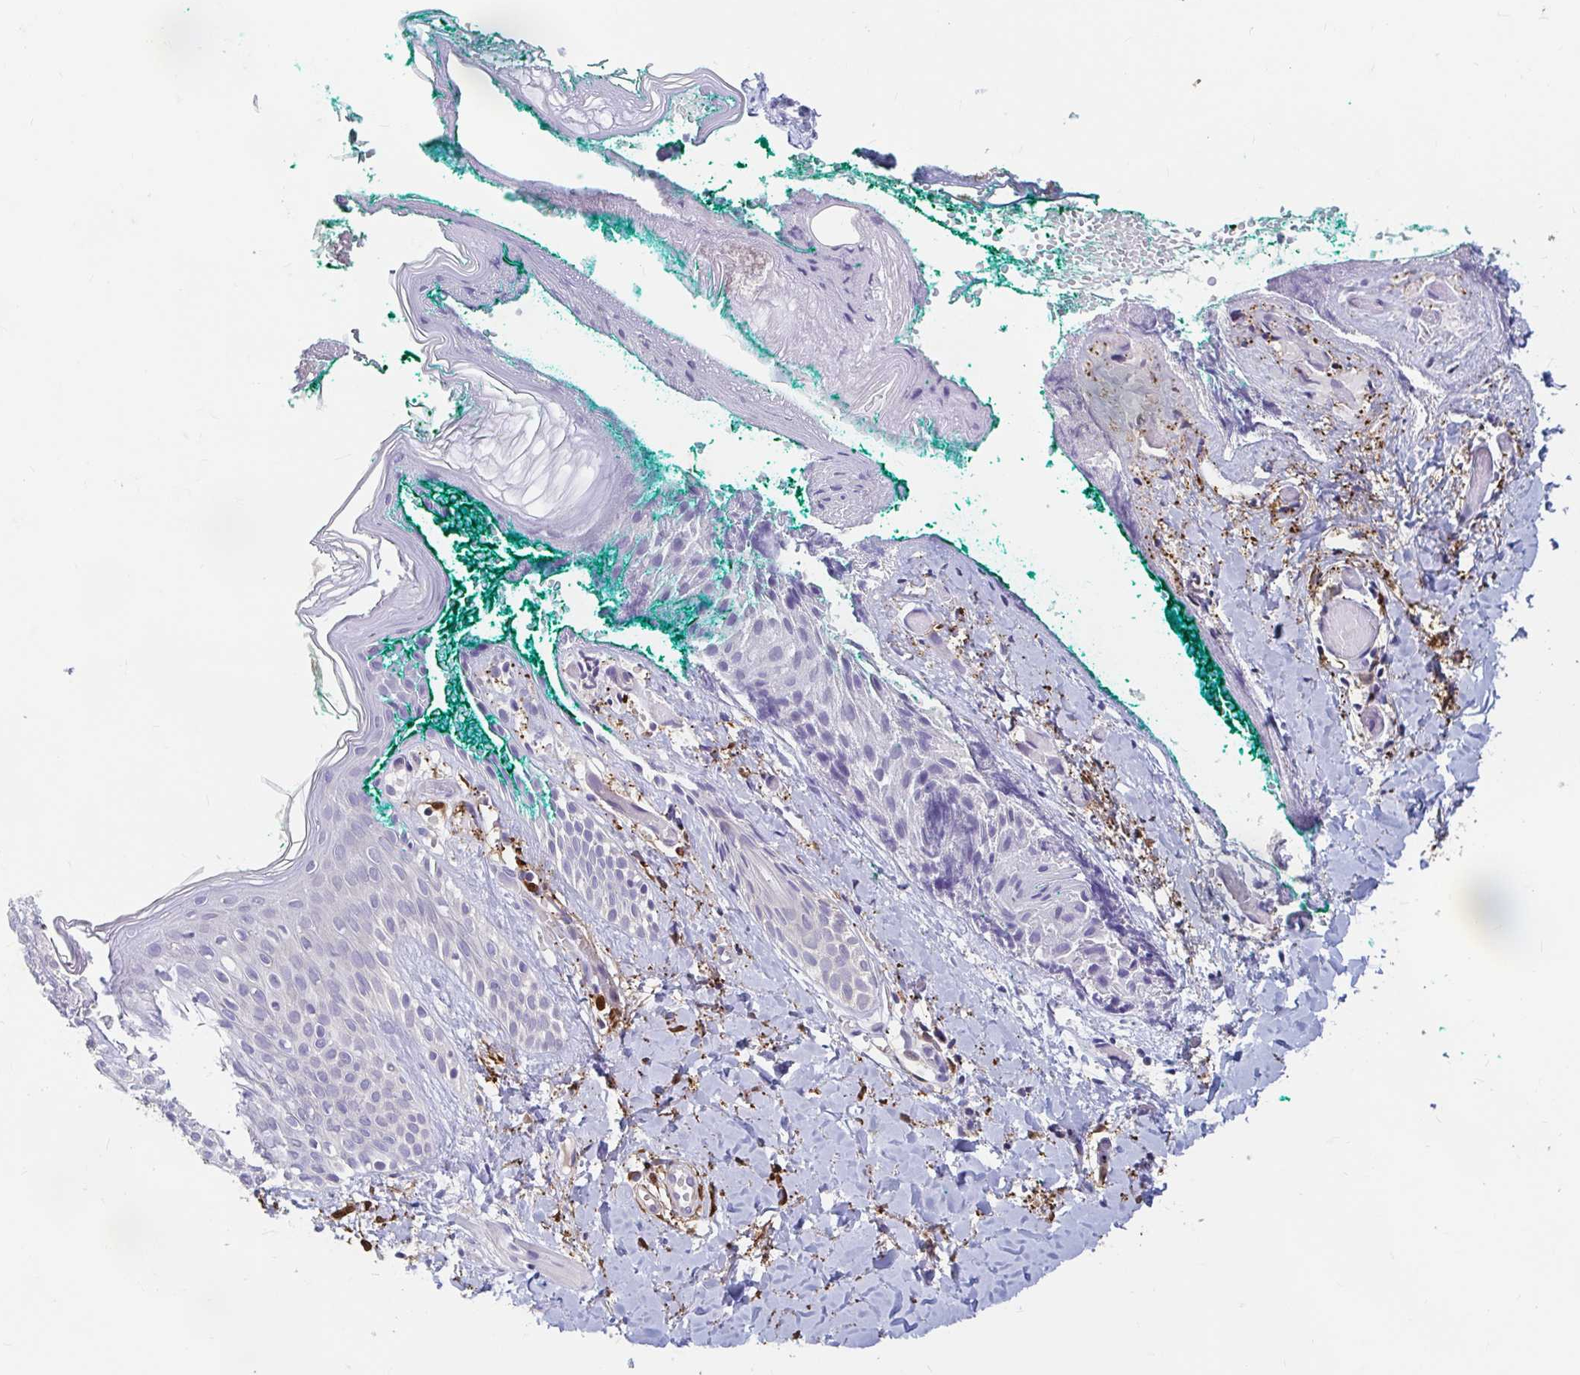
{"staining": {"intensity": "strong", "quantity": ">75%", "location": "cytoplasmic/membranous"}, "tissue": "skin", "cell_type": "Fibroblasts", "image_type": "normal", "snomed": [{"axis": "morphology", "description": "Normal tissue, NOS"}, {"axis": "topography", "description": "Skin"}], "caption": "Brown immunohistochemical staining in unremarkable human skin shows strong cytoplasmic/membranous expression in approximately >75% of fibroblasts.", "gene": "ADH1A", "patient": {"sex": "male", "age": 16}}